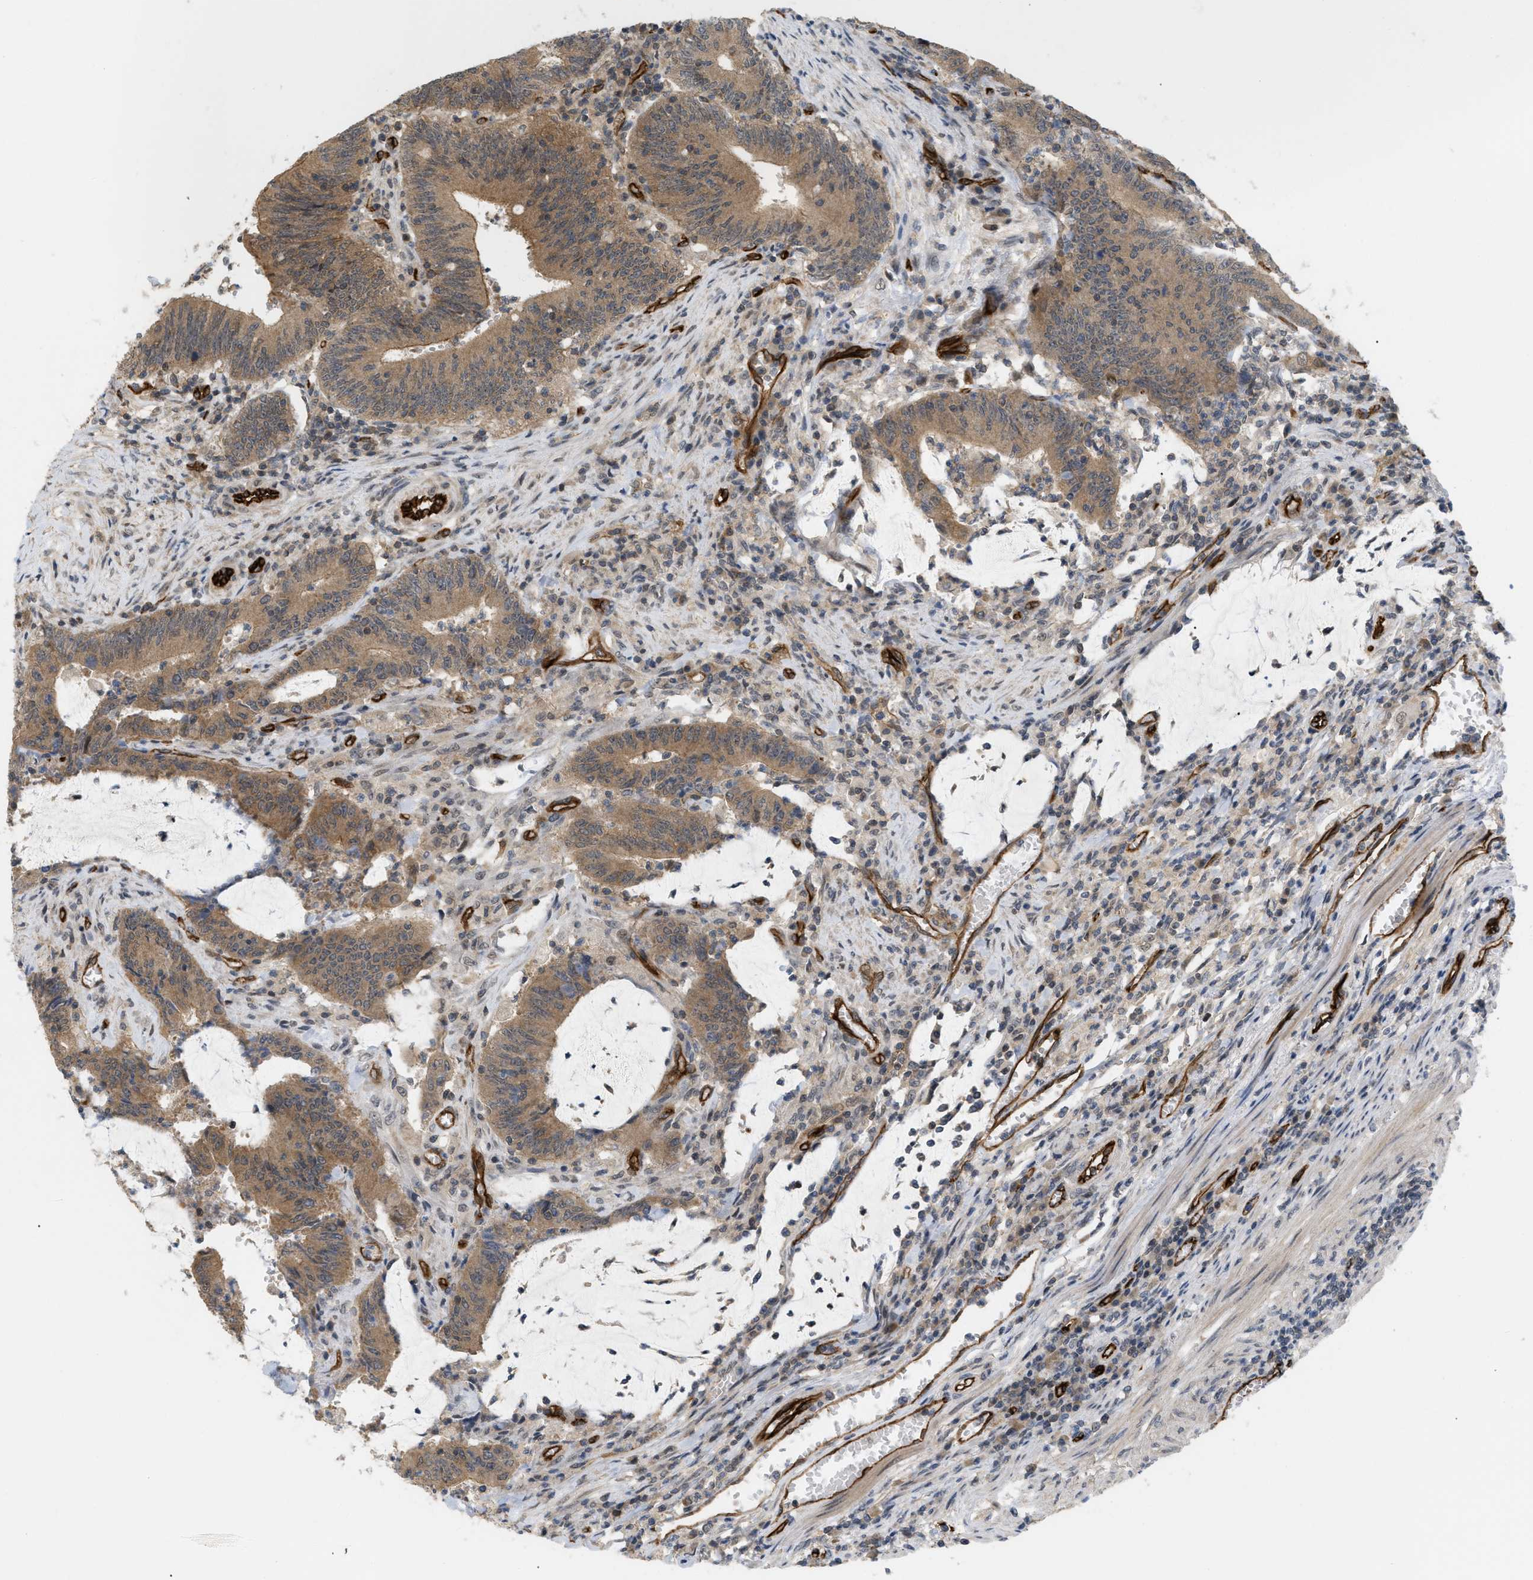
{"staining": {"intensity": "moderate", "quantity": ">75%", "location": "cytoplasmic/membranous"}, "tissue": "colorectal cancer", "cell_type": "Tumor cells", "image_type": "cancer", "snomed": [{"axis": "morphology", "description": "Normal tissue, NOS"}, {"axis": "morphology", "description": "Adenocarcinoma, NOS"}, {"axis": "topography", "description": "Rectum"}], "caption": "Immunohistochemical staining of human colorectal cancer (adenocarcinoma) shows moderate cytoplasmic/membranous protein staining in about >75% of tumor cells. The protein is stained brown, and the nuclei are stained in blue (DAB IHC with brightfield microscopy, high magnification).", "gene": "PALMD", "patient": {"sex": "female", "age": 66}}